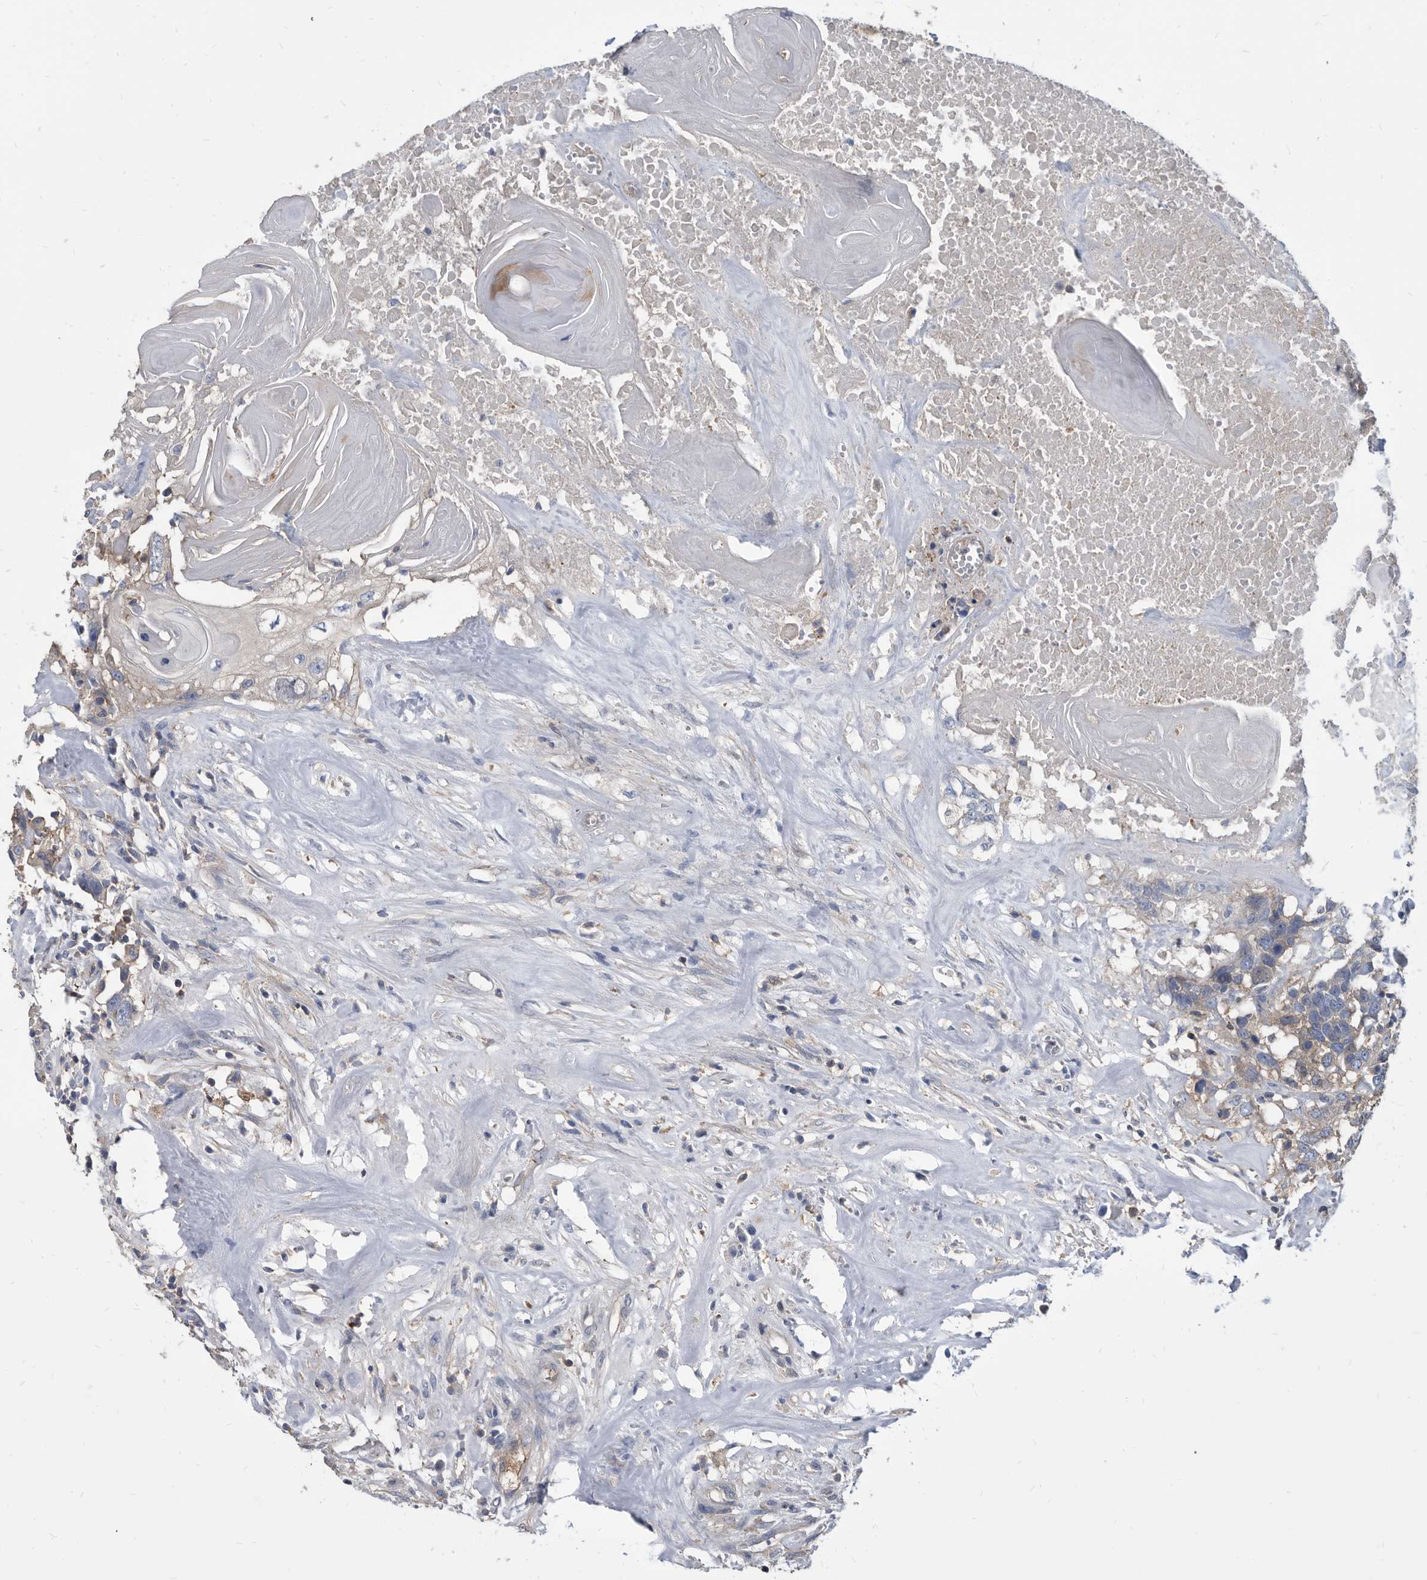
{"staining": {"intensity": "negative", "quantity": "none", "location": "none"}, "tissue": "head and neck cancer", "cell_type": "Tumor cells", "image_type": "cancer", "snomed": [{"axis": "morphology", "description": "Squamous cell carcinoma, NOS"}, {"axis": "topography", "description": "Head-Neck"}], "caption": "This is a micrograph of immunohistochemistry (IHC) staining of squamous cell carcinoma (head and neck), which shows no positivity in tumor cells.", "gene": "APEH", "patient": {"sex": "male", "age": 66}}